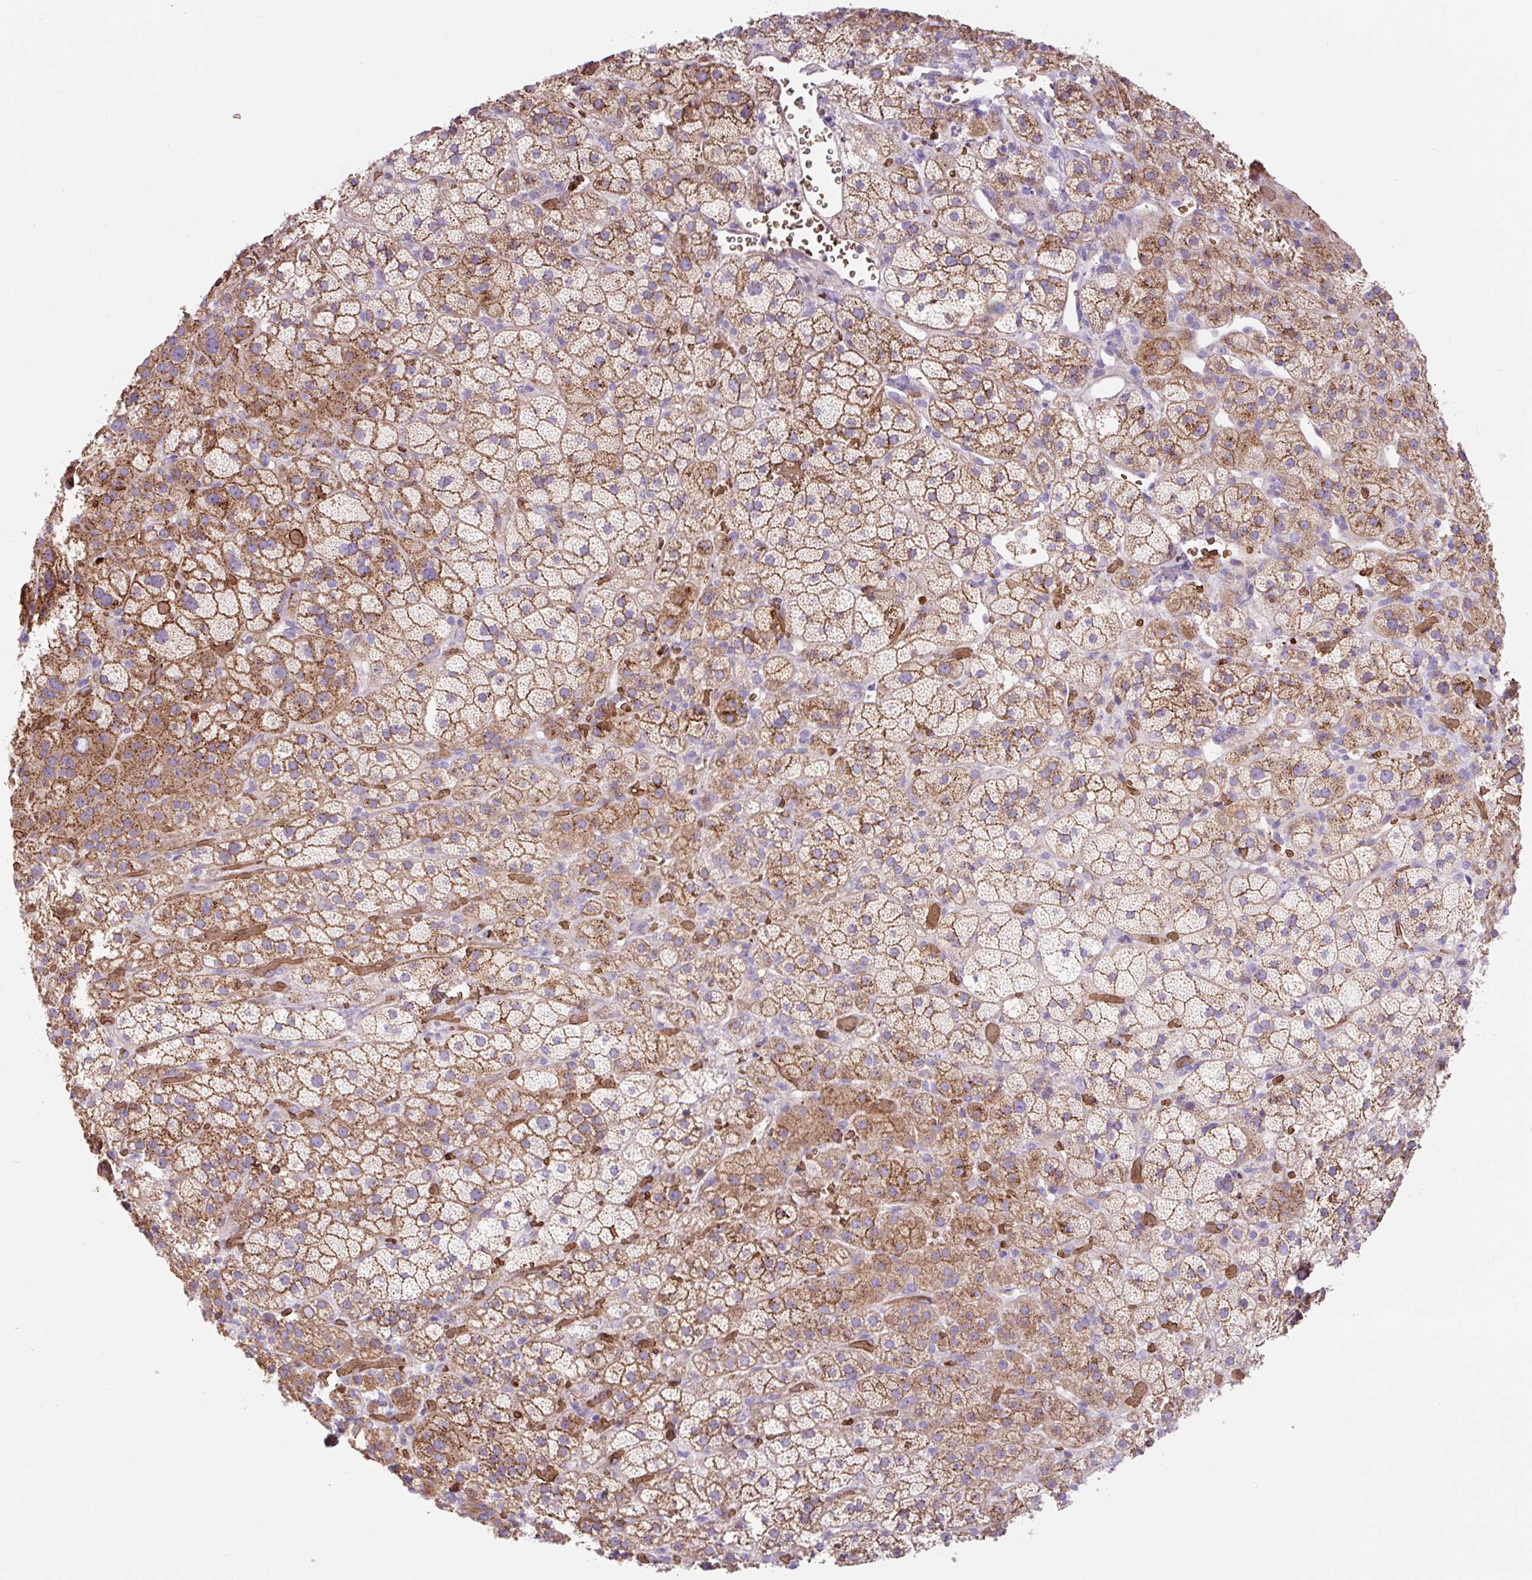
{"staining": {"intensity": "moderate", "quantity": "25%-75%", "location": "cytoplasmic/membranous"}, "tissue": "adrenal gland", "cell_type": "Glandular cells", "image_type": "normal", "snomed": [{"axis": "morphology", "description": "Normal tissue, NOS"}, {"axis": "topography", "description": "Adrenal gland"}], "caption": "IHC histopathology image of unremarkable human adrenal gland stained for a protein (brown), which demonstrates medium levels of moderate cytoplasmic/membranous positivity in about 25%-75% of glandular cells.", "gene": "HIP1R", "patient": {"sex": "male", "age": 57}}